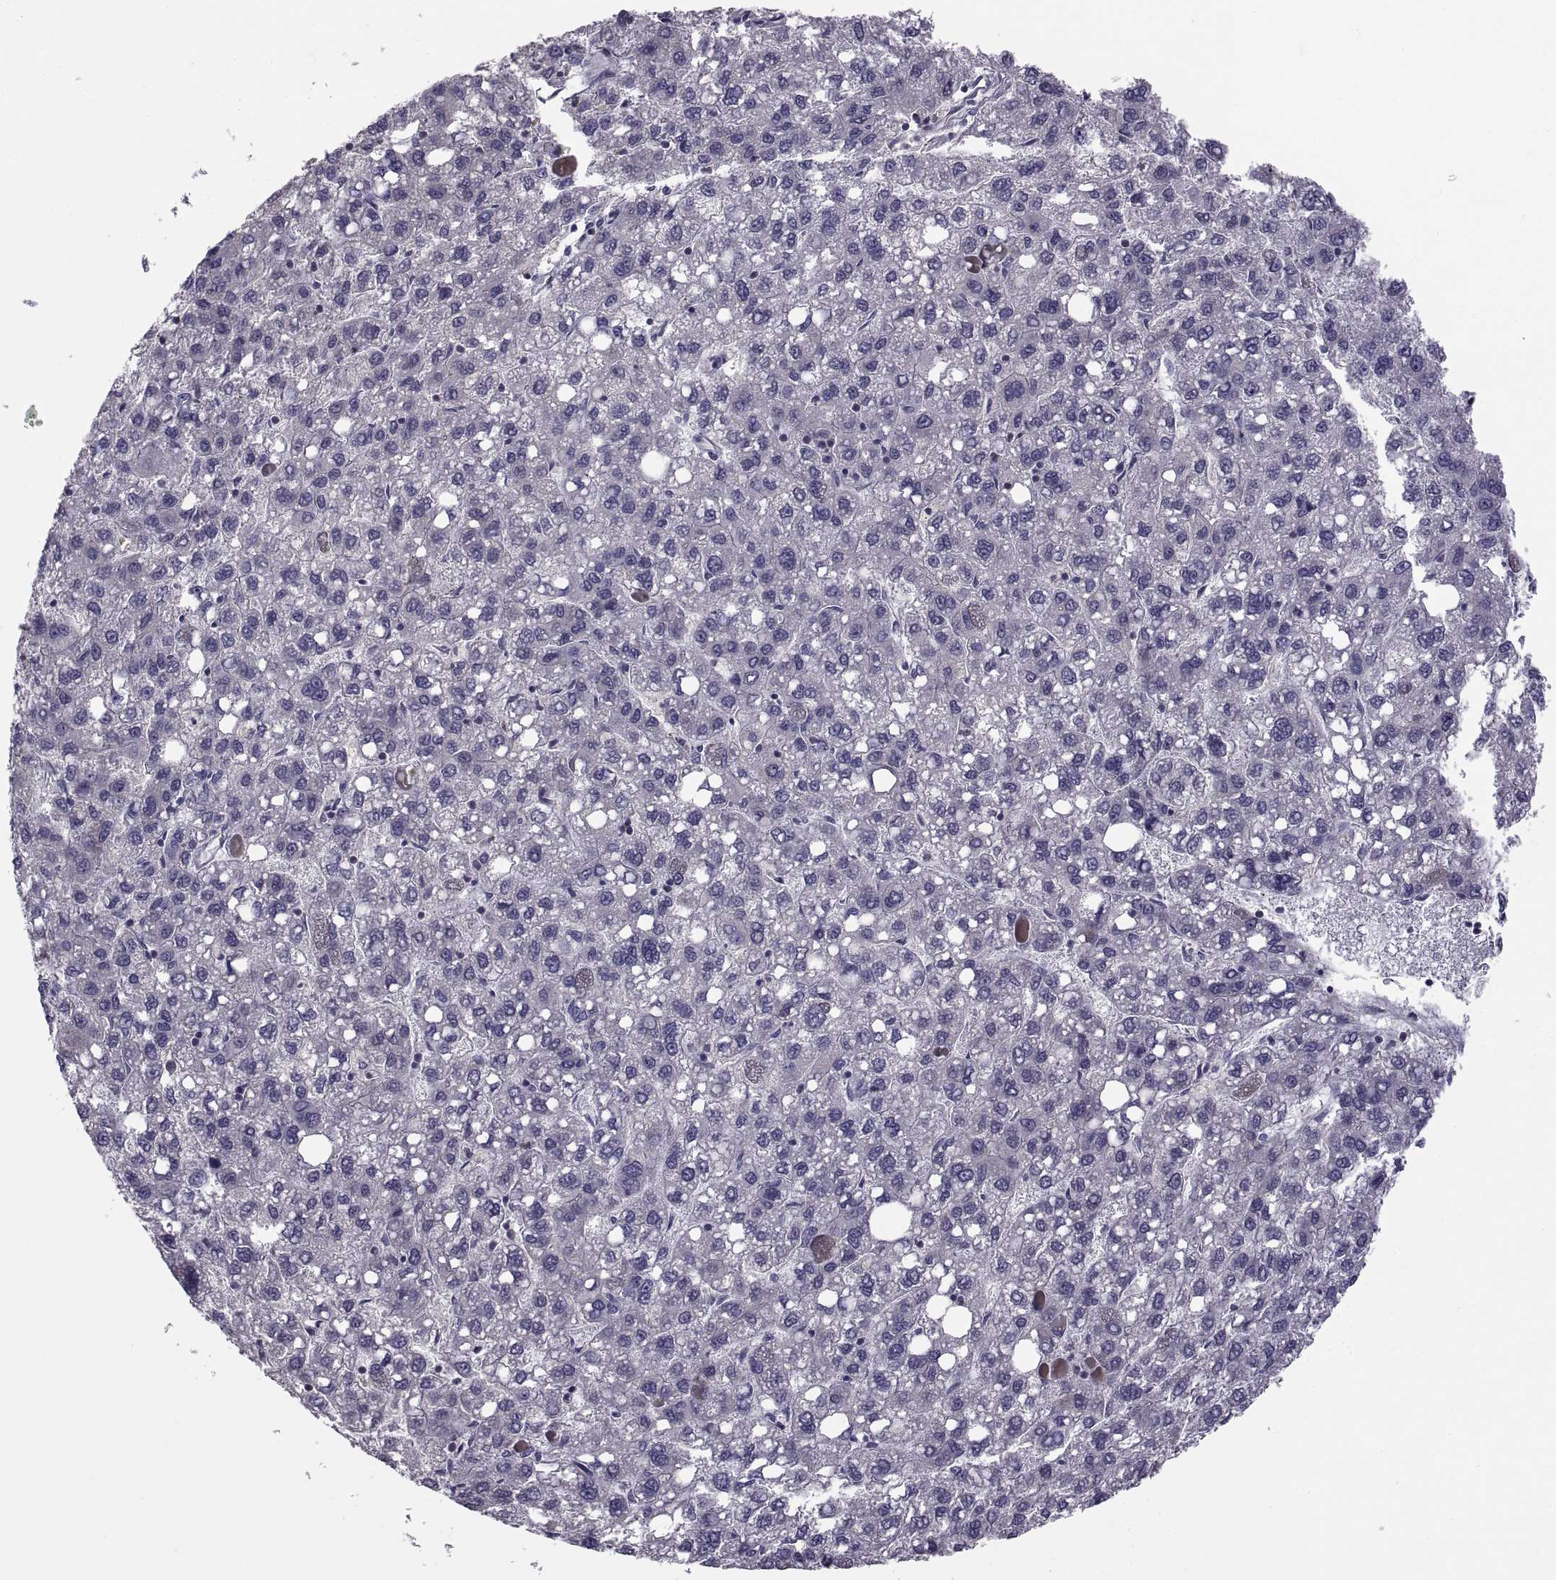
{"staining": {"intensity": "negative", "quantity": "none", "location": "none"}, "tissue": "liver cancer", "cell_type": "Tumor cells", "image_type": "cancer", "snomed": [{"axis": "morphology", "description": "Carcinoma, Hepatocellular, NOS"}, {"axis": "topography", "description": "Liver"}], "caption": "This micrograph is of liver cancer (hepatocellular carcinoma) stained with IHC to label a protein in brown with the nuclei are counter-stained blue. There is no expression in tumor cells. (IHC, brightfield microscopy, high magnification).", "gene": "NPTX2", "patient": {"sex": "female", "age": 82}}